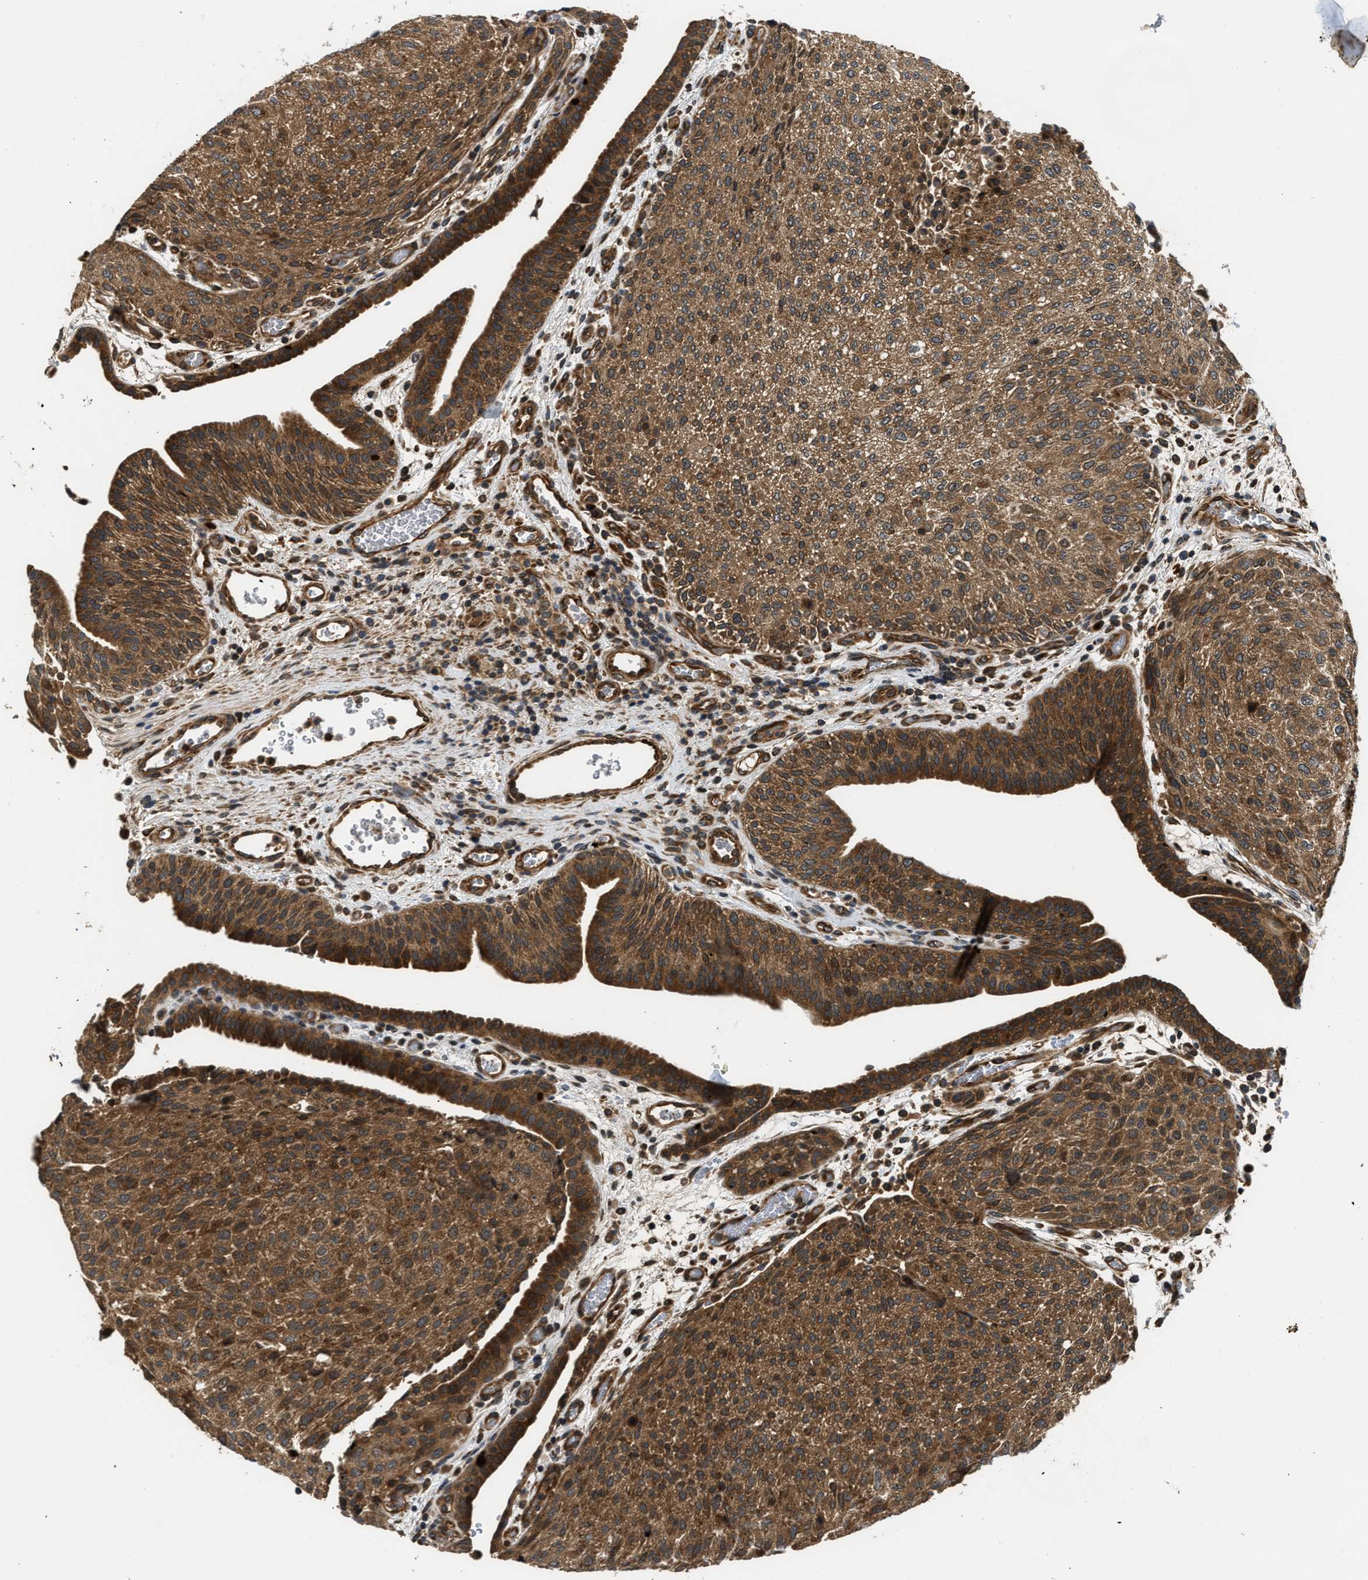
{"staining": {"intensity": "strong", "quantity": ">75%", "location": "cytoplasmic/membranous"}, "tissue": "urothelial cancer", "cell_type": "Tumor cells", "image_type": "cancer", "snomed": [{"axis": "morphology", "description": "Urothelial carcinoma, Low grade"}, {"axis": "morphology", "description": "Urothelial carcinoma, High grade"}, {"axis": "topography", "description": "Urinary bladder"}], "caption": "Immunohistochemical staining of urothelial carcinoma (low-grade) demonstrates high levels of strong cytoplasmic/membranous expression in about >75% of tumor cells.", "gene": "PNPLA8", "patient": {"sex": "male", "age": 35}}